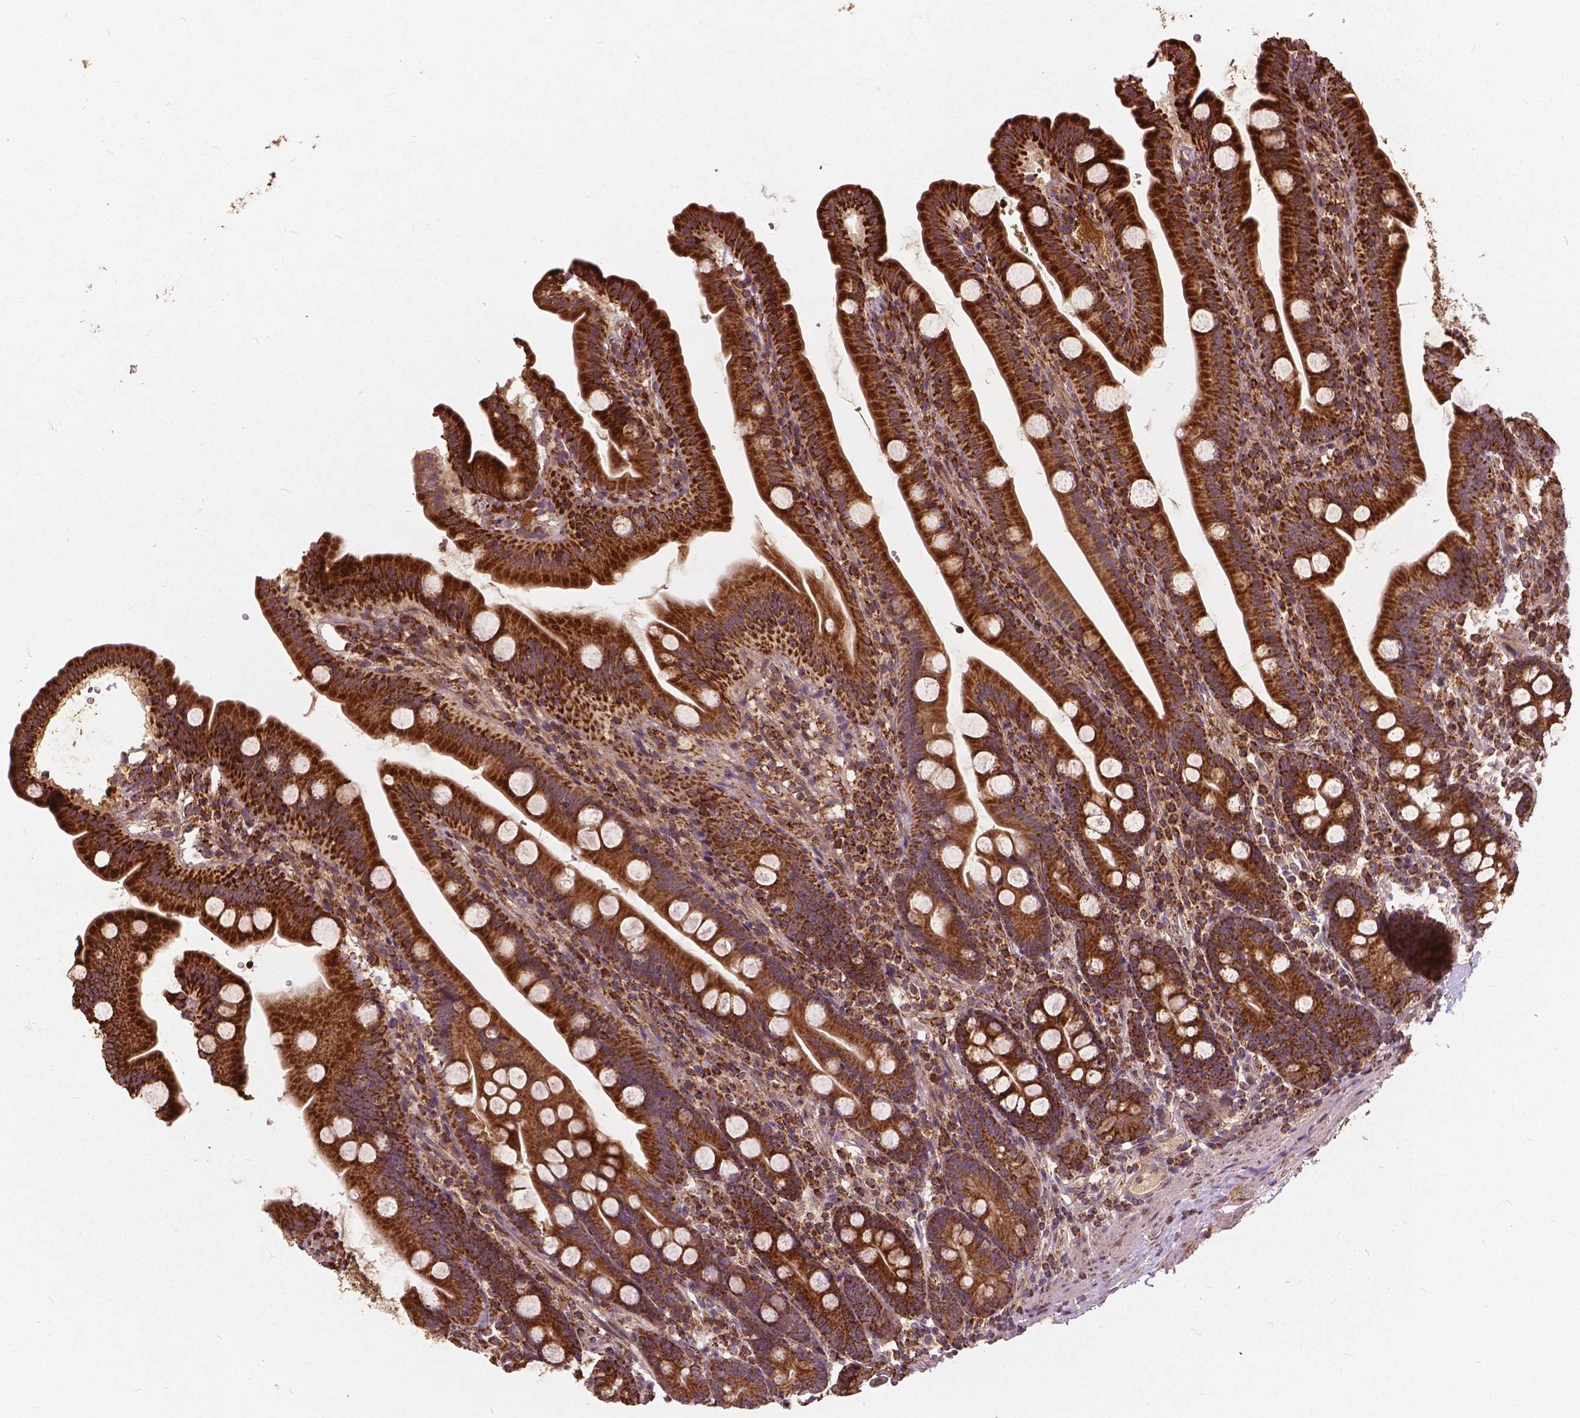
{"staining": {"intensity": "strong", "quantity": ">75%", "location": "cytoplasmic/membranous"}, "tissue": "duodenum", "cell_type": "Glandular cells", "image_type": "normal", "snomed": [{"axis": "morphology", "description": "Normal tissue, NOS"}, {"axis": "topography", "description": "Duodenum"}], "caption": "Brown immunohistochemical staining in normal human duodenum reveals strong cytoplasmic/membranous expression in approximately >75% of glandular cells. The protein is shown in brown color, while the nuclei are stained blue.", "gene": "UBXN2A", "patient": {"sex": "female", "age": 67}}